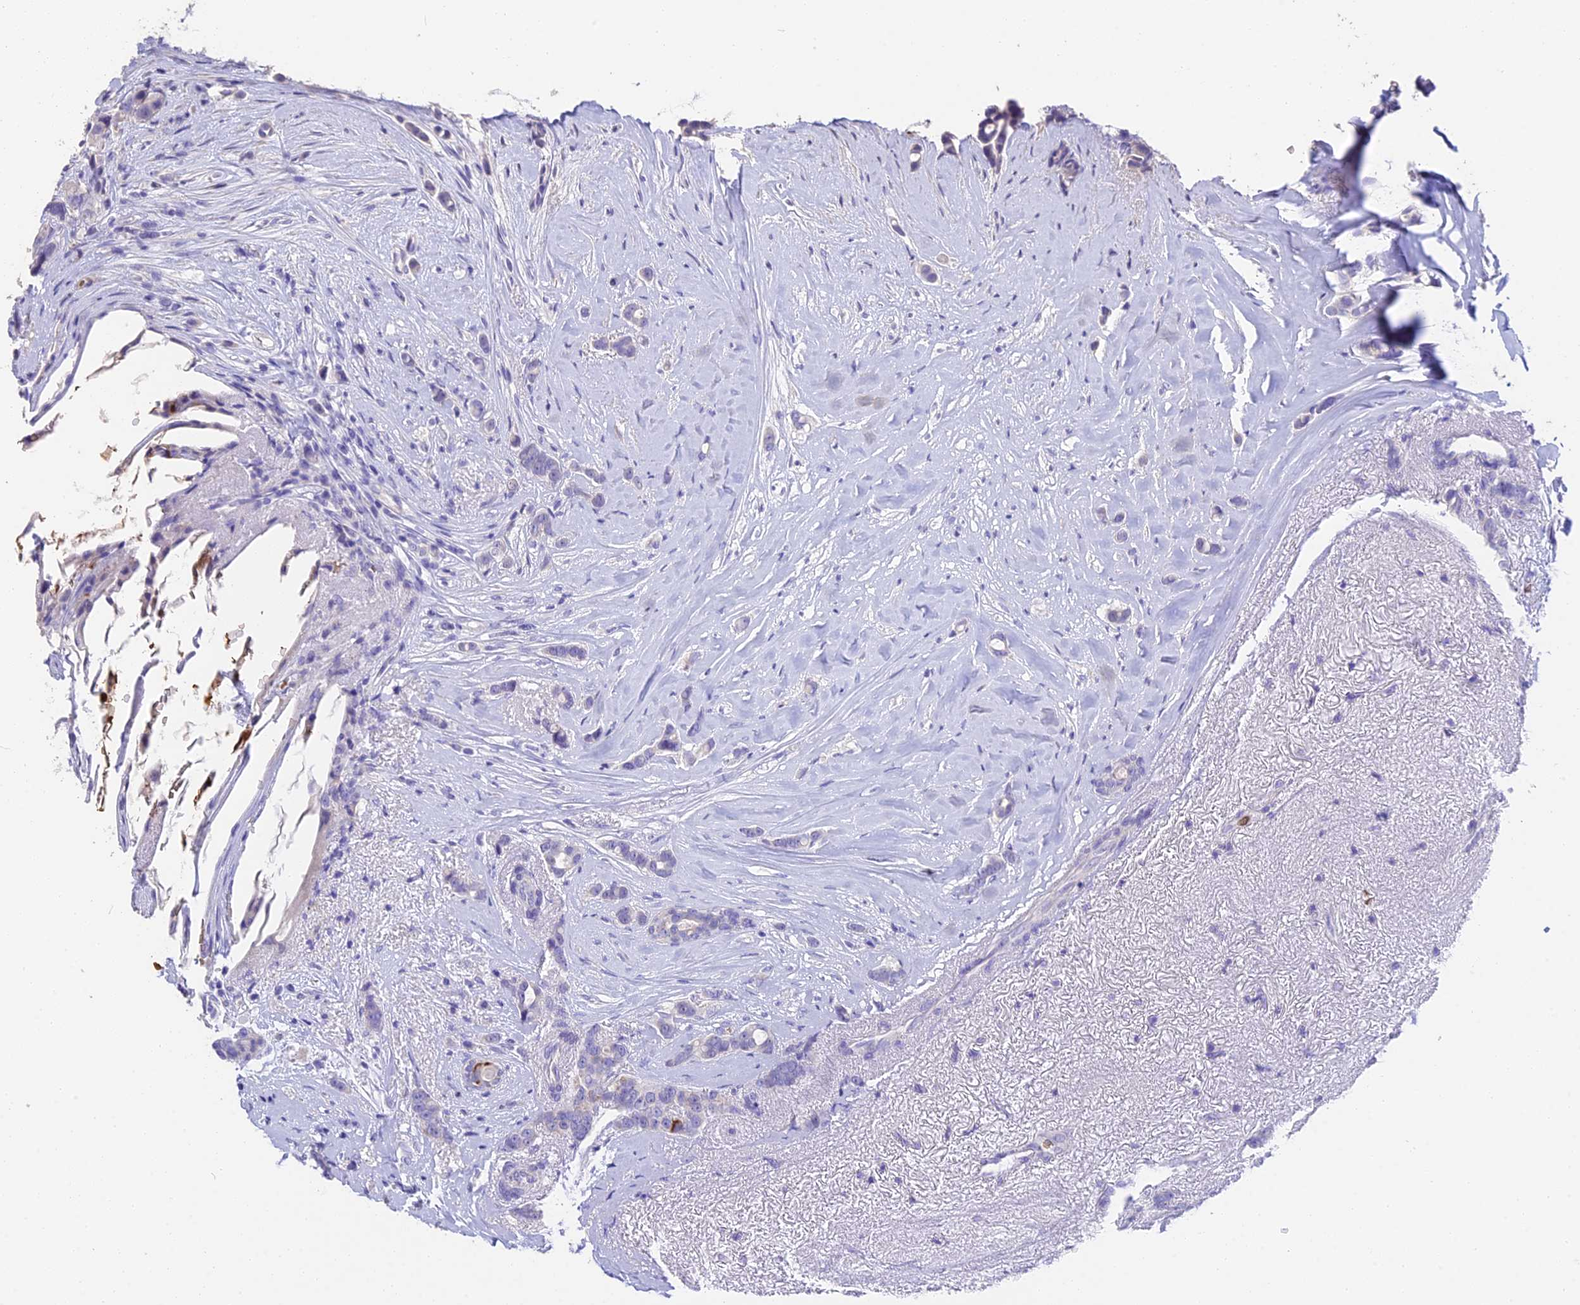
{"staining": {"intensity": "negative", "quantity": "none", "location": "none"}, "tissue": "breast cancer", "cell_type": "Tumor cells", "image_type": "cancer", "snomed": [{"axis": "morphology", "description": "Lobular carcinoma"}, {"axis": "topography", "description": "Breast"}], "caption": "Immunohistochemistry of human breast lobular carcinoma shows no staining in tumor cells.", "gene": "TNNC2", "patient": {"sex": "female", "age": 51}}